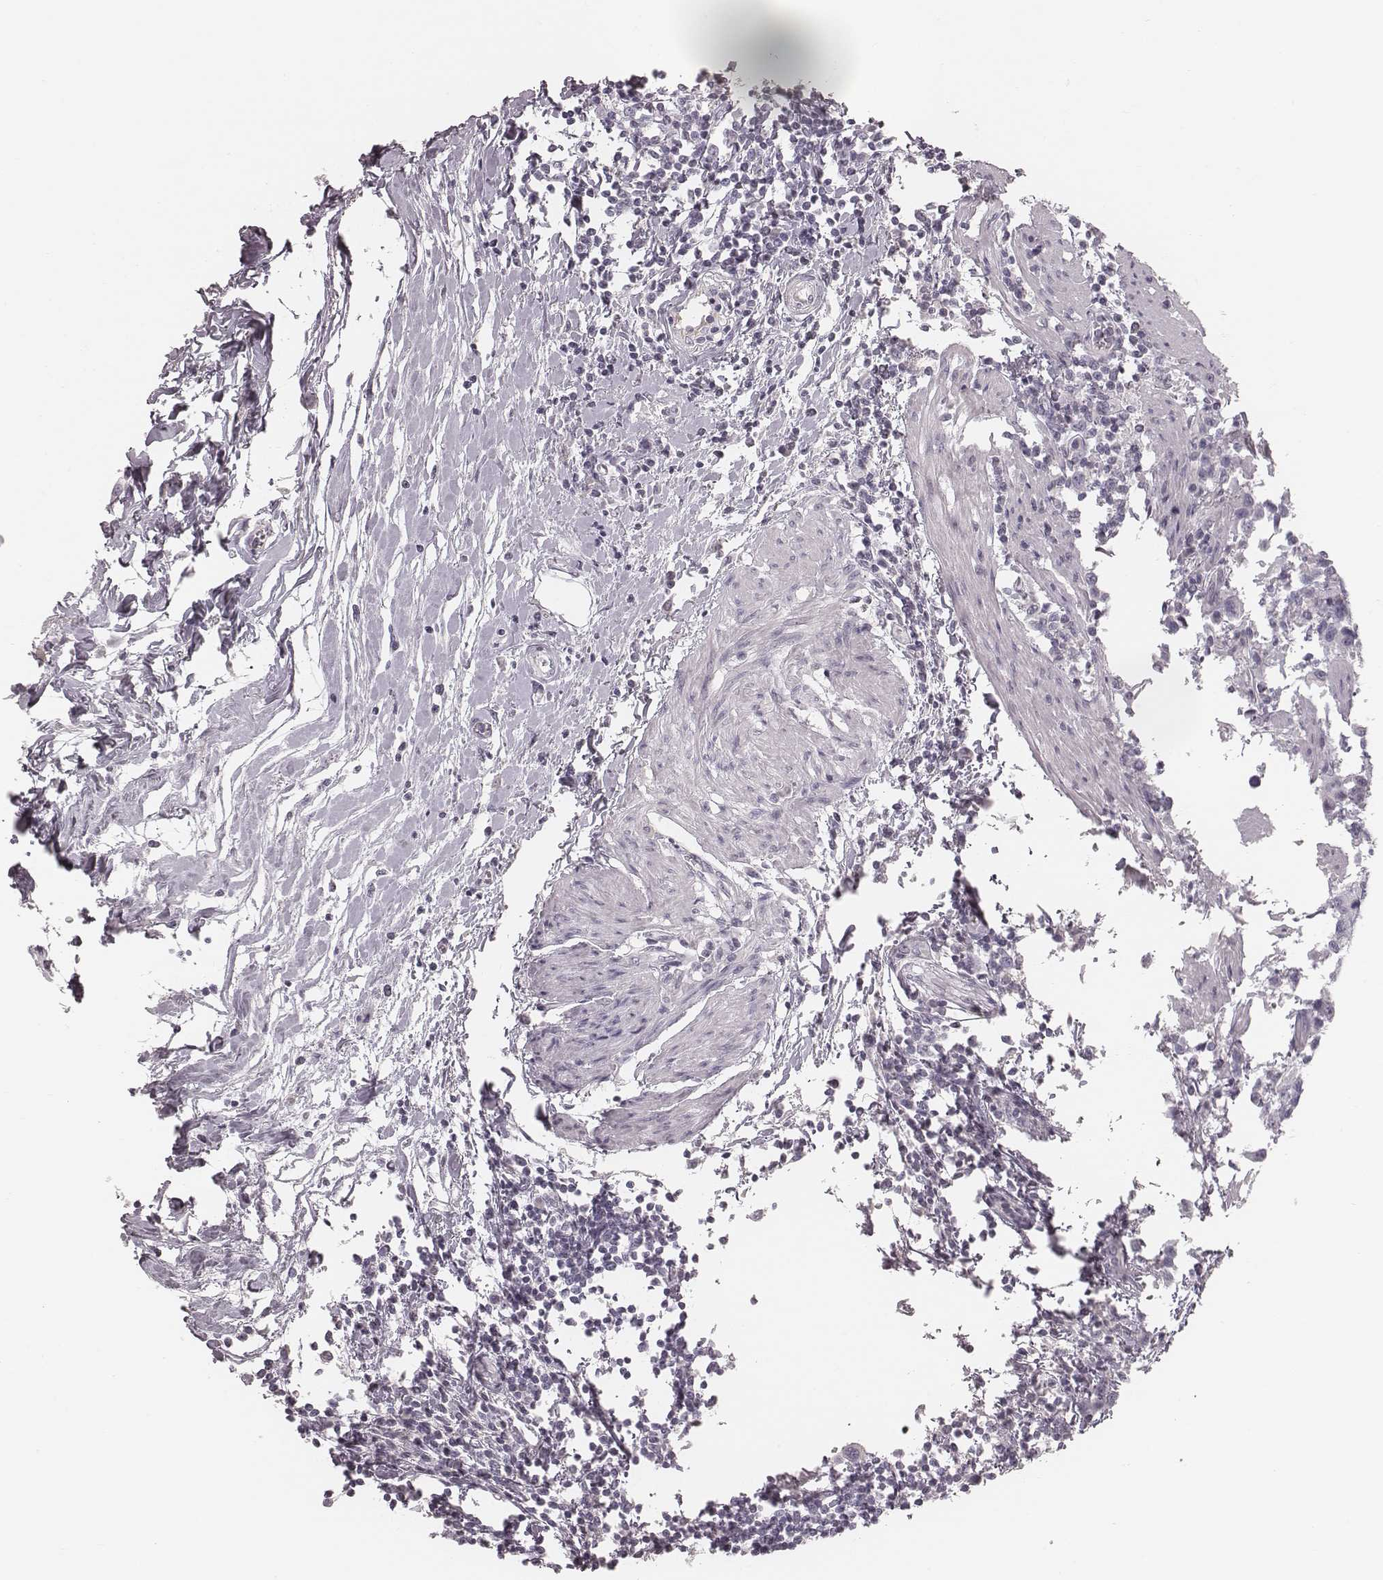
{"staining": {"intensity": "negative", "quantity": "none", "location": "none"}, "tissue": "urothelial cancer", "cell_type": "Tumor cells", "image_type": "cancer", "snomed": [{"axis": "morphology", "description": "Urothelial carcinoma, High grade"}, {"axis": "topography", "description": "Urinary bladder"}], "caption": "Histopathology image shows no protein expression in tumor cells of urothelial carcinoma (high-grade) tissue.", "gene": "S100Z", "patient": {"sex": "female", "age": 58}}